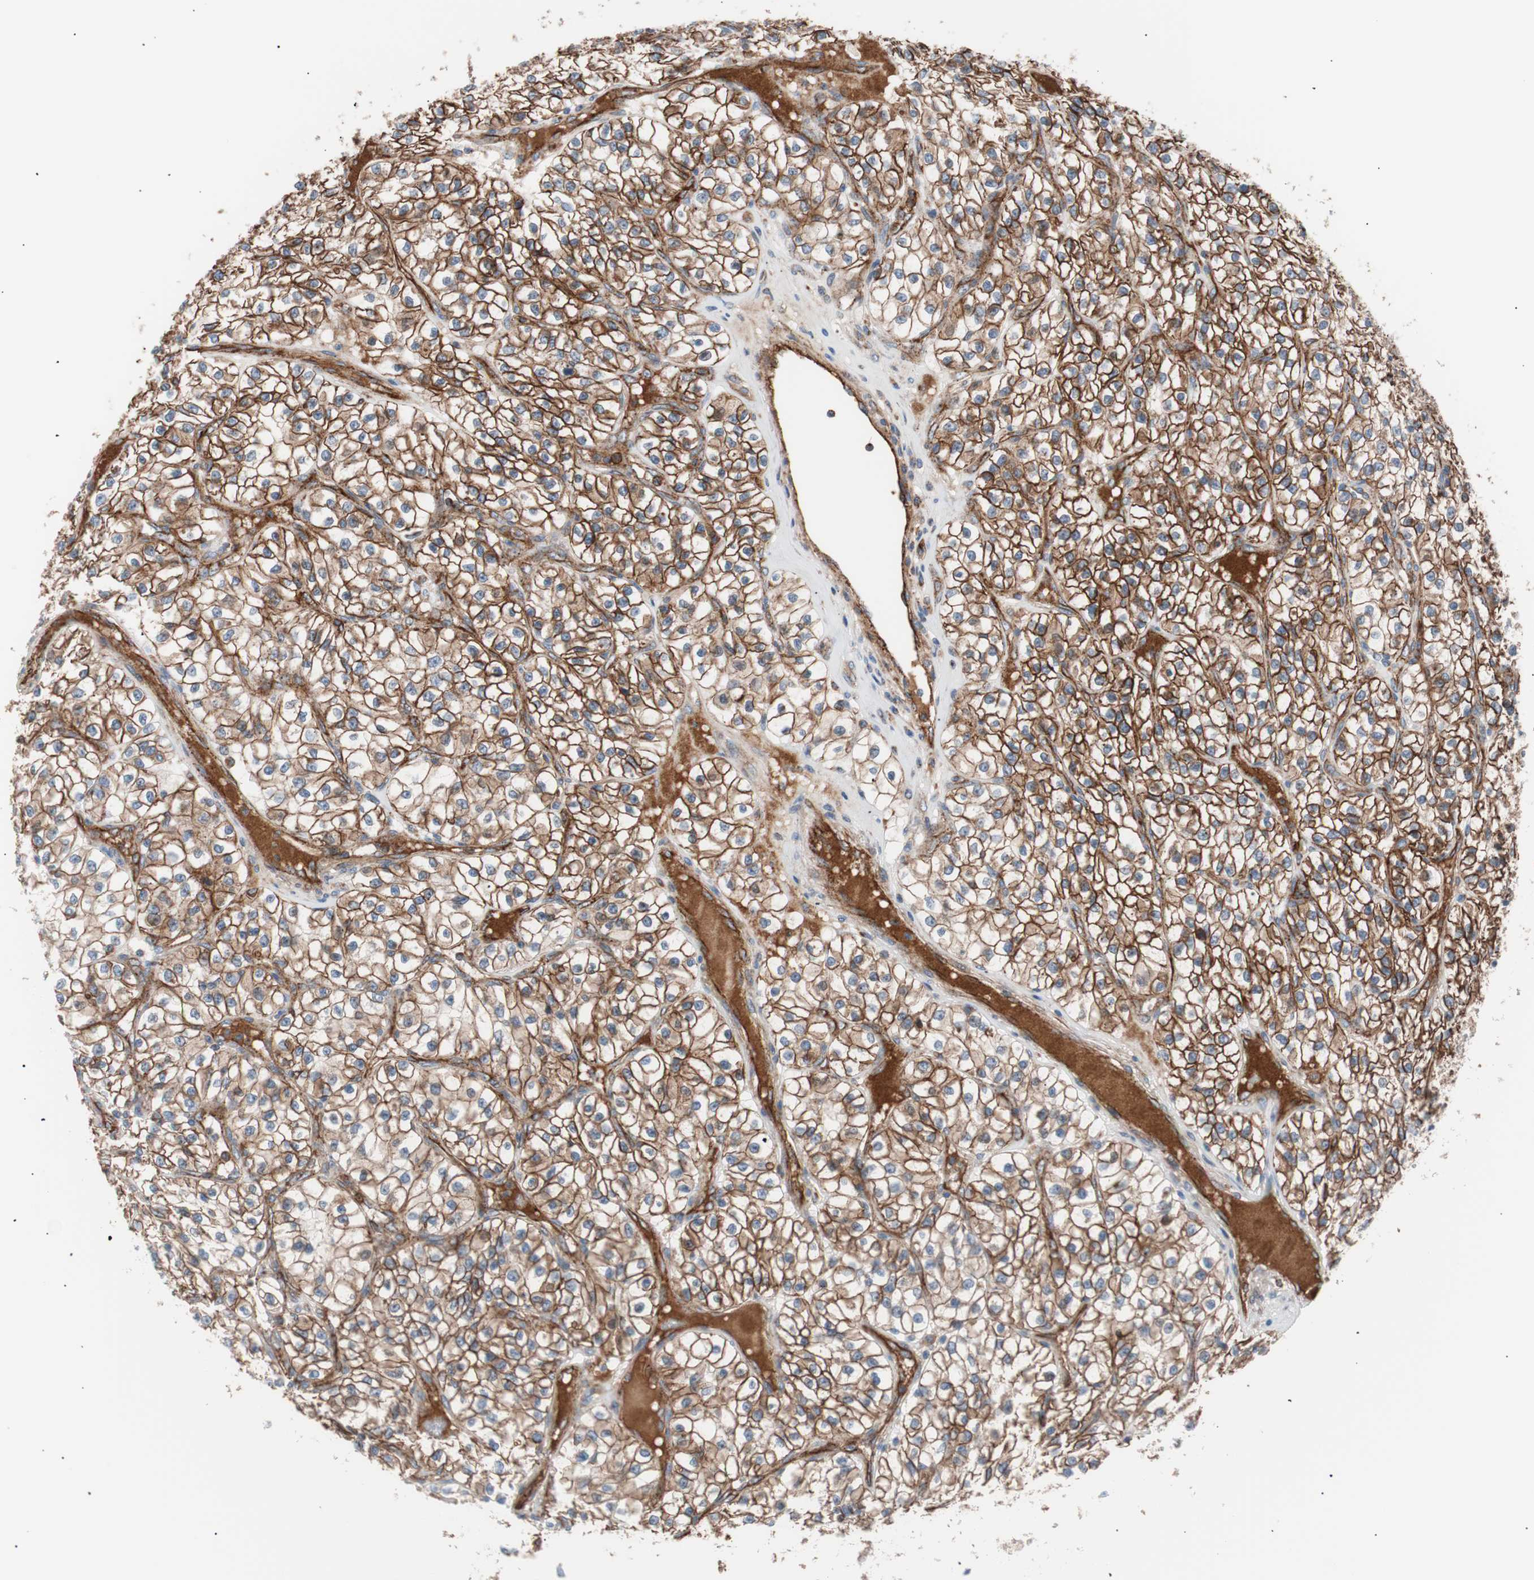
{"staining": {"intensity": "moderate", "quantity": ">75%", "location": "cytoplasmic/membranous"}, "tissue": "renal cancer", "cell_type": "Tumor cells", "image_type": "cancer", "snomed": [{"axis": "morphology", "description": "Adenocarcinoma, NOS"}, {"axis": "topography", "description": "Kidney"}], "caption": "Human renal cancer (adenocarcinoma) stained with a protein marker shows moderate staining in tumor cells.", "gene": "FLOT2", "patient": {"sex": "female", "age": 57}}